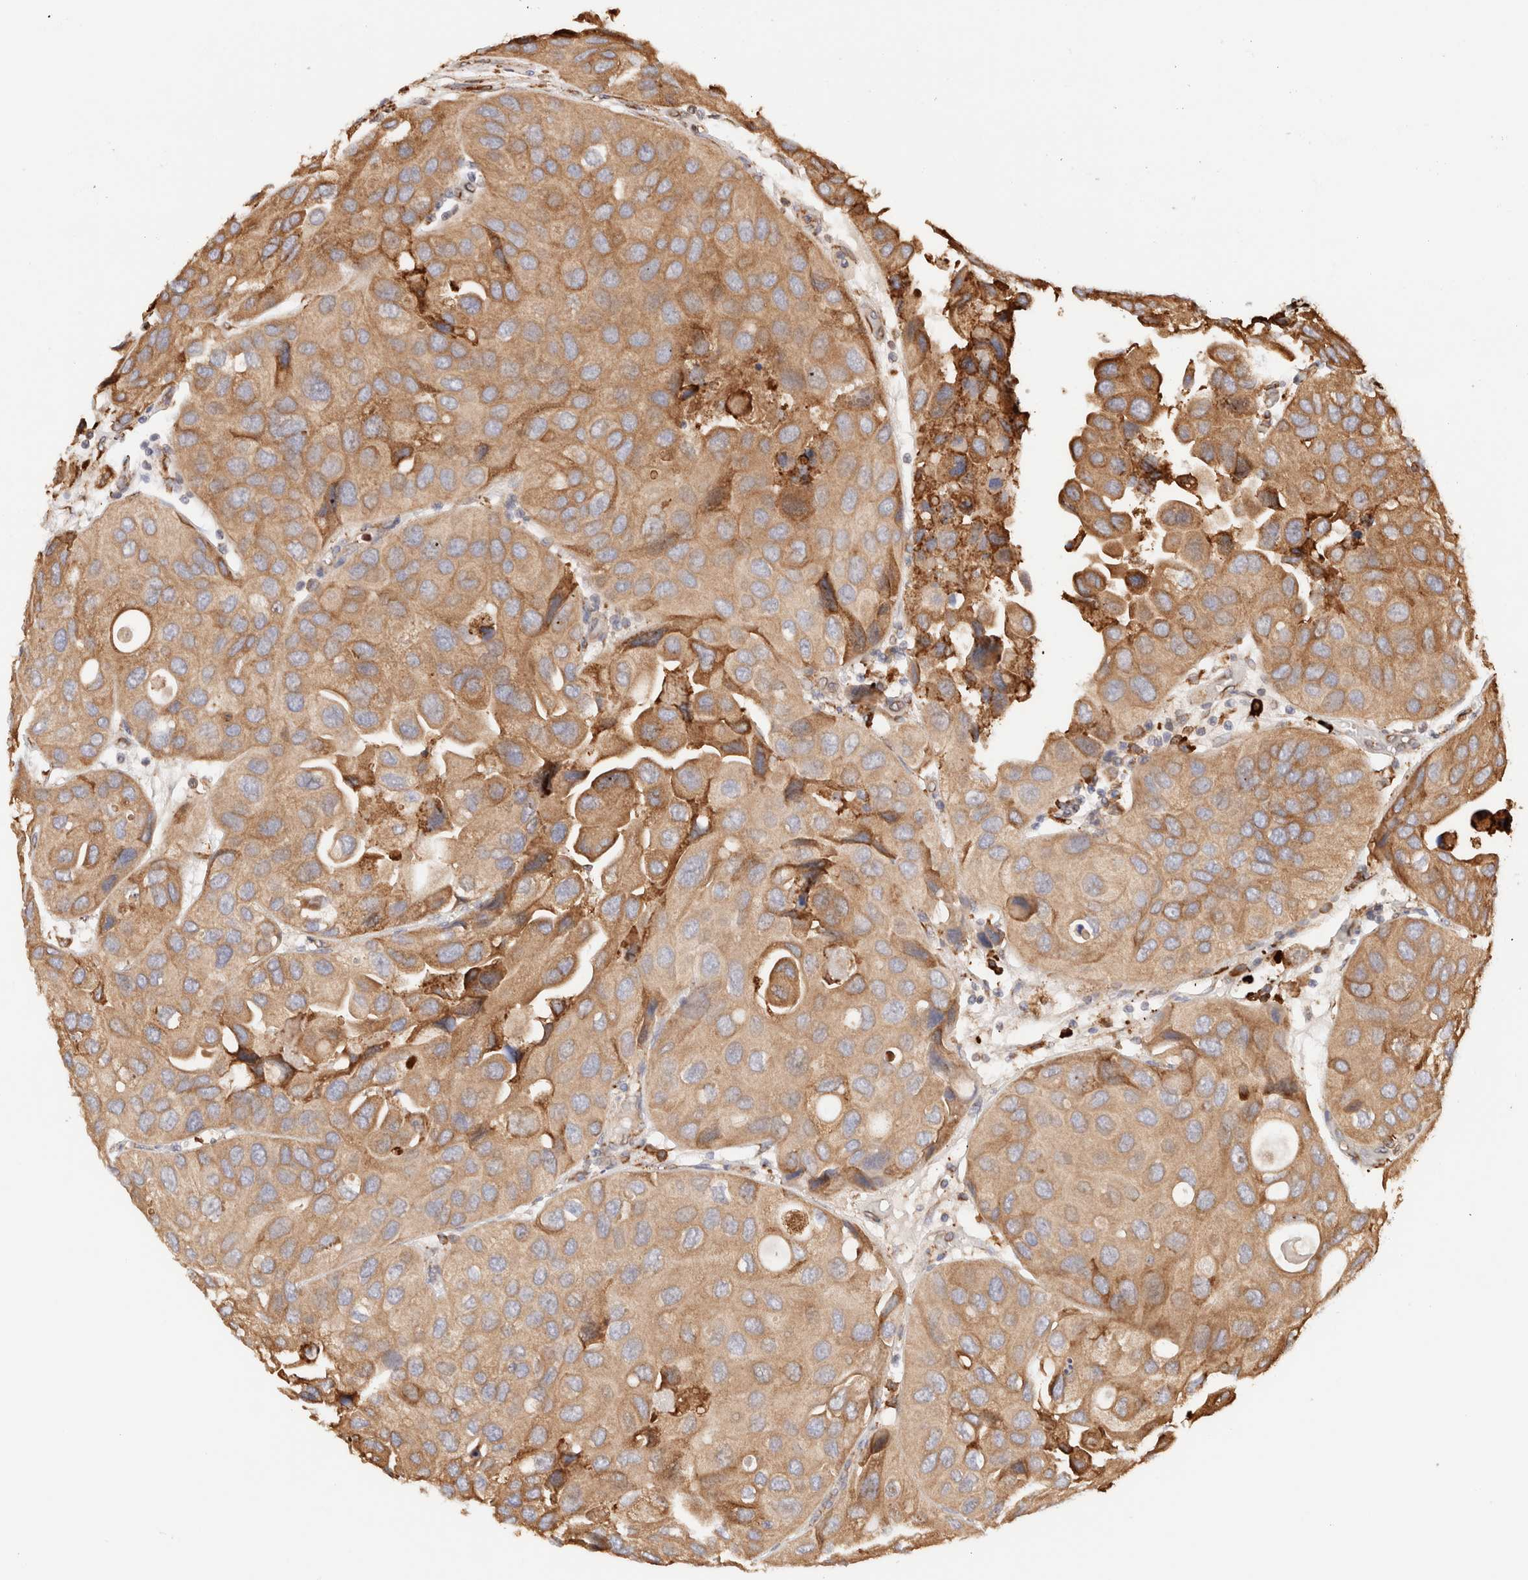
{"staining": {"intensity": "moderate", "quantity": ">75%", "location": "cytoplasmic/membranous"}, "tissue": "urothelial cancer", "cell_type": "Tumor cells", "image_type": "cancer", "snomed": [{"axis": "morphology", "description": "Urothelial carcinoma, High grade"}, {"axis": "topography", "description": "Urinary bladder"}], "caption": "Urothelial cancer stained for a protein reveals moderate cytoplasmic/membranous positivity in tumor cells.", "gene": "FER", "patient": {"sex": "female", "age": 64}}